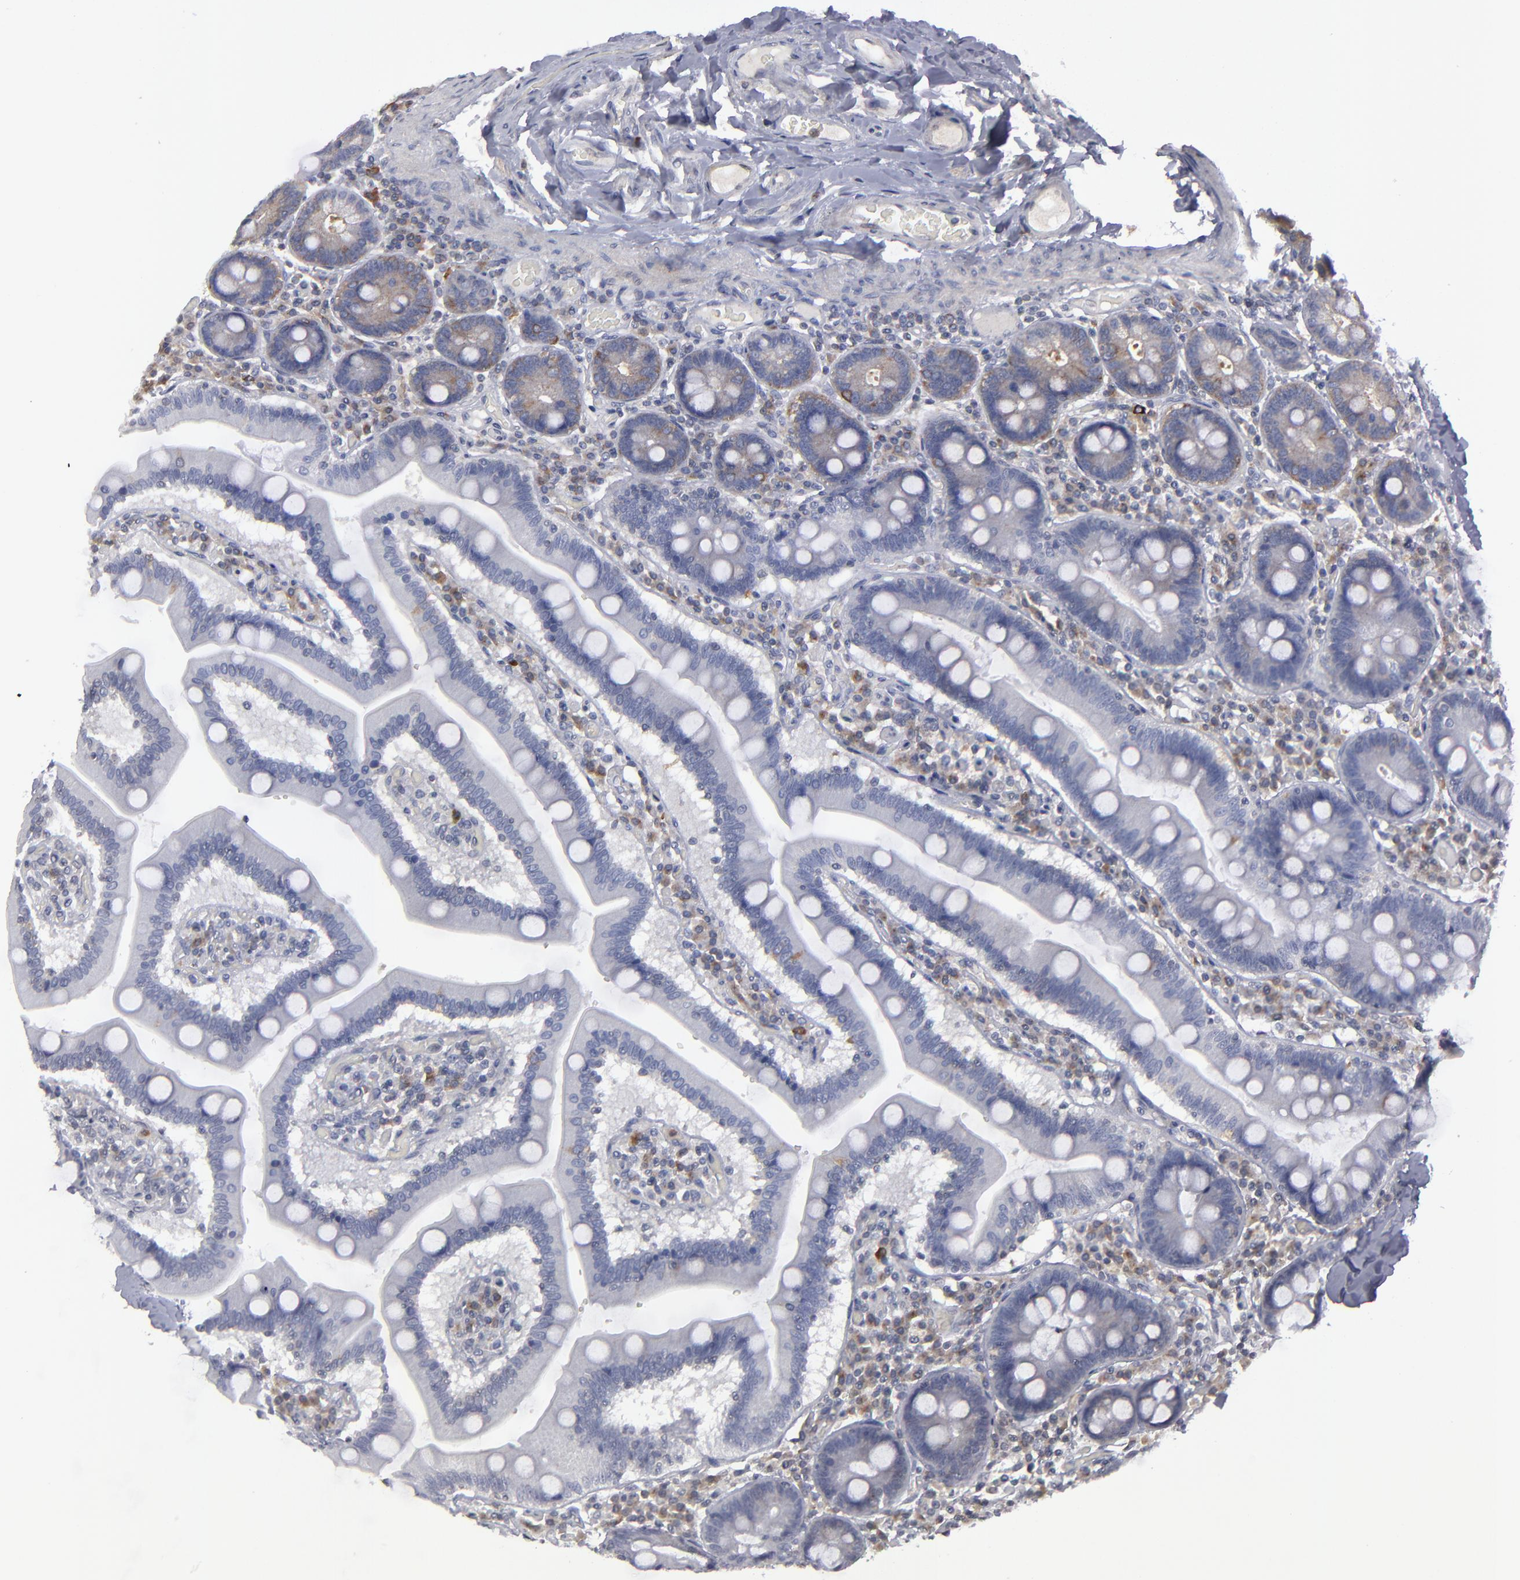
{"staining": {"intensity": "weak", "quantity": "25%-75%", "location": "cytoplasmic/membranous"}, "tissue": "duodenum", "cell_type": "Glandular cells", "image_type": "normal", "snomed": [{"axis": "morphology", "description": "Normal tissue, NOS"}, {"axis": "topography", "description": "Duodenum"}], "caption": "This is a histology image of immunohistochemistry (IHC) staining of normal duodenum, which shows weak expression in the cytoplasmic/membranous of glandular cells.", "gene": "CEP97", "patient": {"sex": "male", "age": 66}}